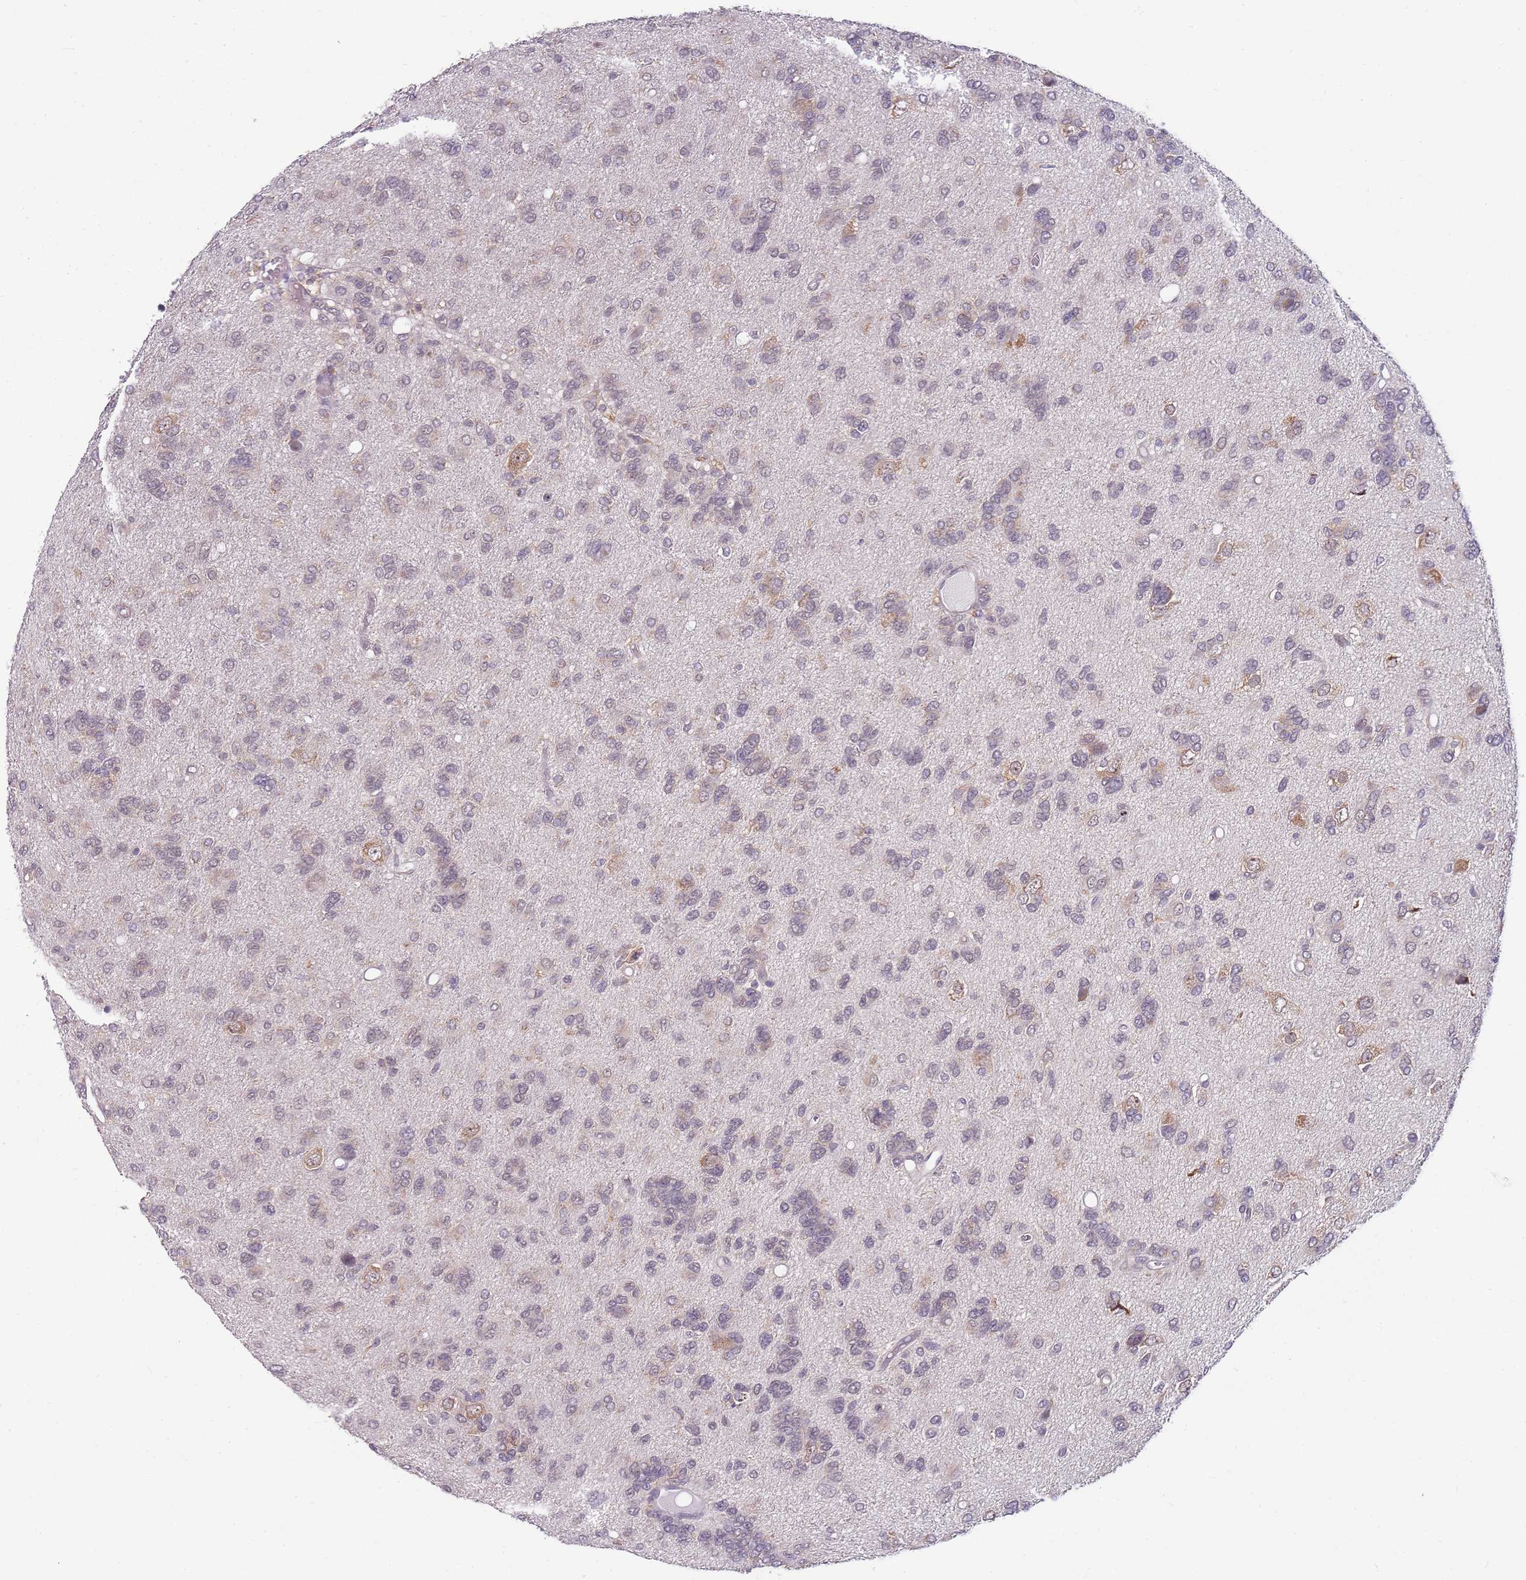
{"staining": {"intensity": "negative", "quantity": "none", "location": "none"}, "tissue": "glioma", "cell_type": "Tumor cells", "image_type": "cancer", "snomed": [{"axis": "morphology", "description": "Glioma, malignant, High grade"}, {"axis": "topography", "description": "Brain"}], "caption": "IHC micrograph of neoplastic tissue: glioma stained with DAB shows no significant protein staining in tumor cells. The staining is performed using DAB brown chromogen with nuclei counter-stained in using hematoxylin.", "gene": "FBXL22", "patient": {"sex": "female", "age": 59}}